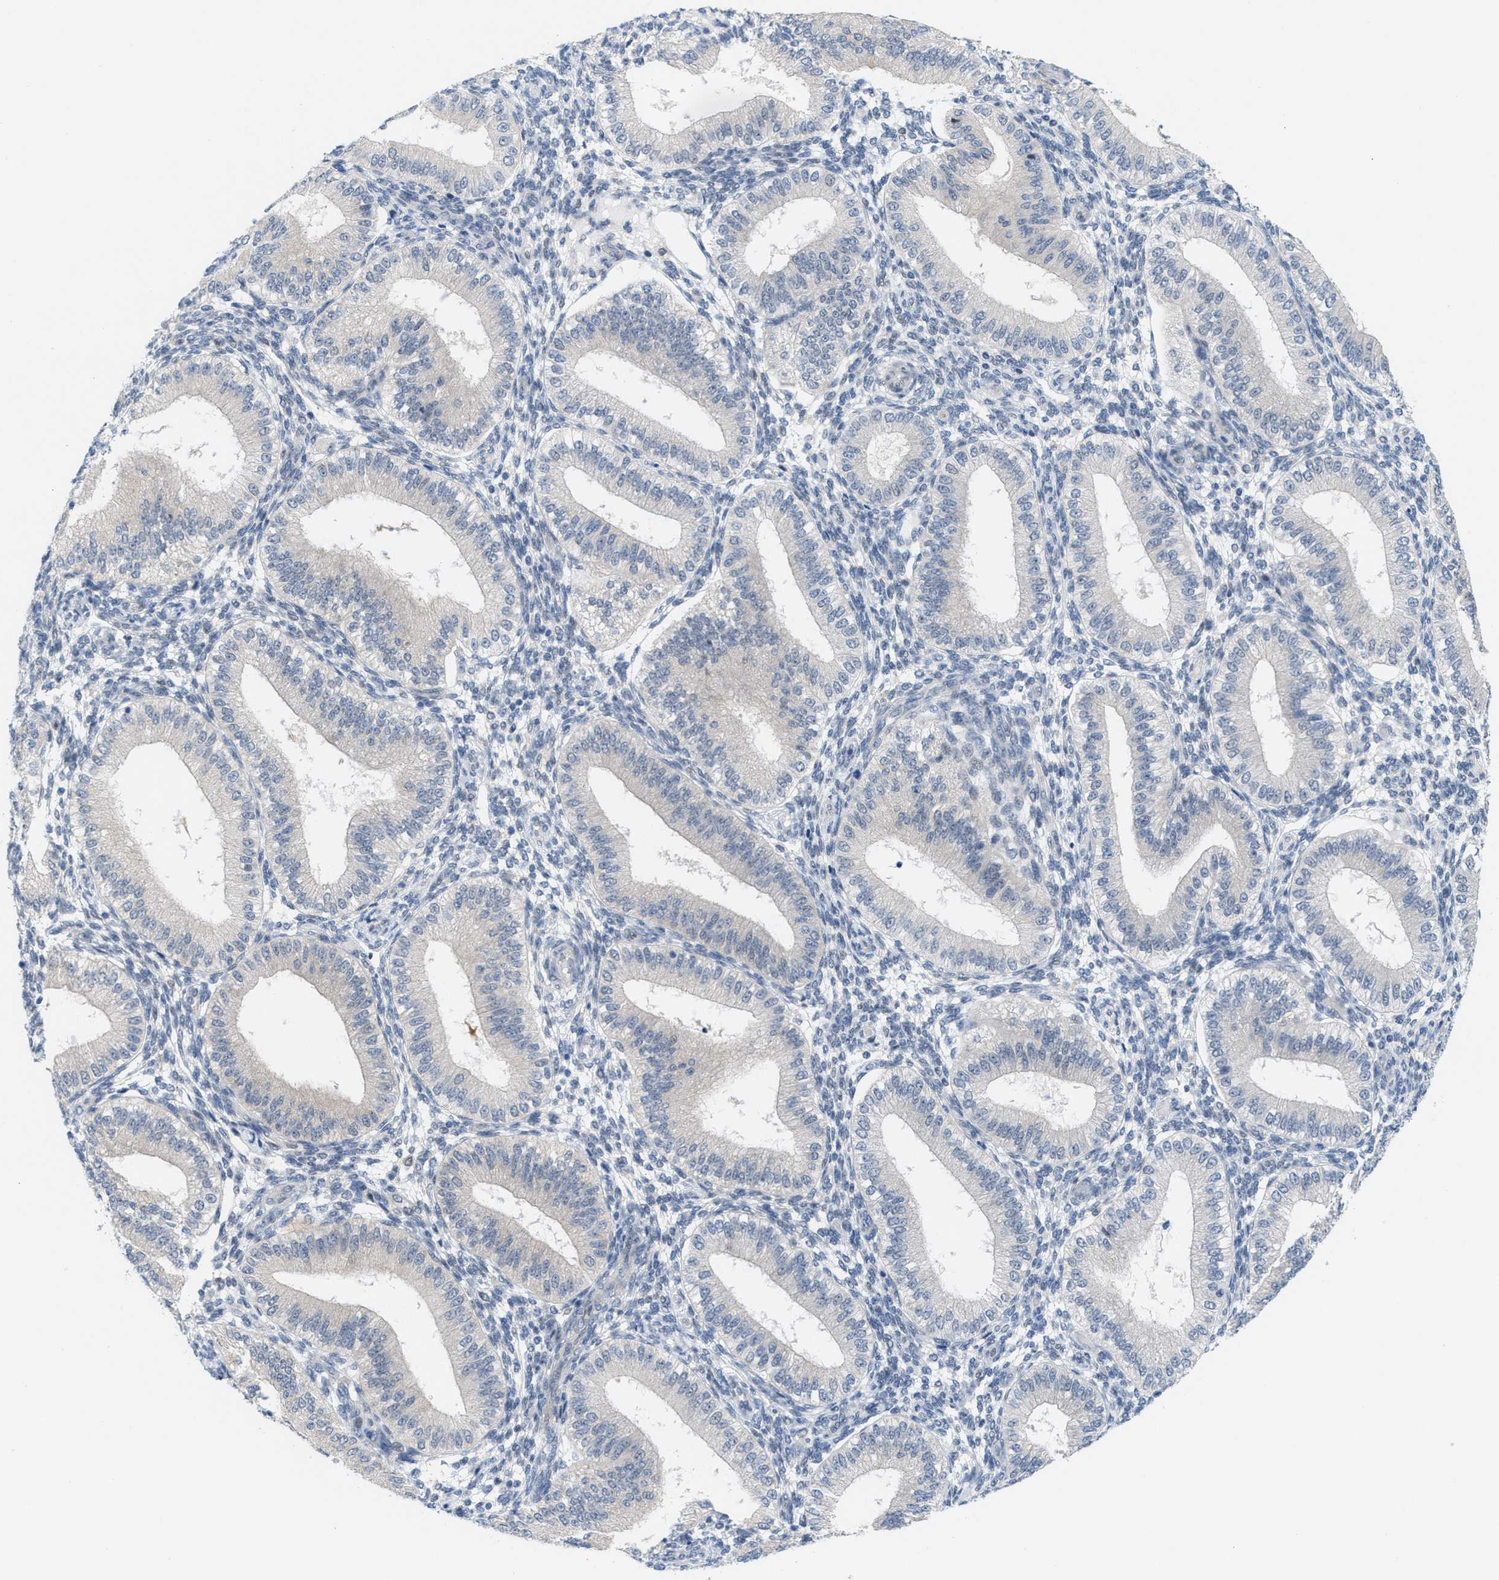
{"staining": {"intensity": "negative", "quantity": "none", "location": "none"}, "tissue": "endometrium", "cell_type": "Cells in endometrial stroma", "image_type": "normal", "snomed": [{"axis": "morphology", "description": "Normal tissue, NOS"}, {"axis": "topography", "description": "Endometrium"}], "caption": "An immunohistochemistry (IHC) histopathology image of unremarkable endometrium is shown. There is no staining in cells in endometrial stroma of endometrium. Brightfield microscopy of IHC stained with DAB (brown) and hematoxylin (blue), captured at high magnification.", "gene": "WIPI2", "patient": {"sex": "female", "age": 39}}